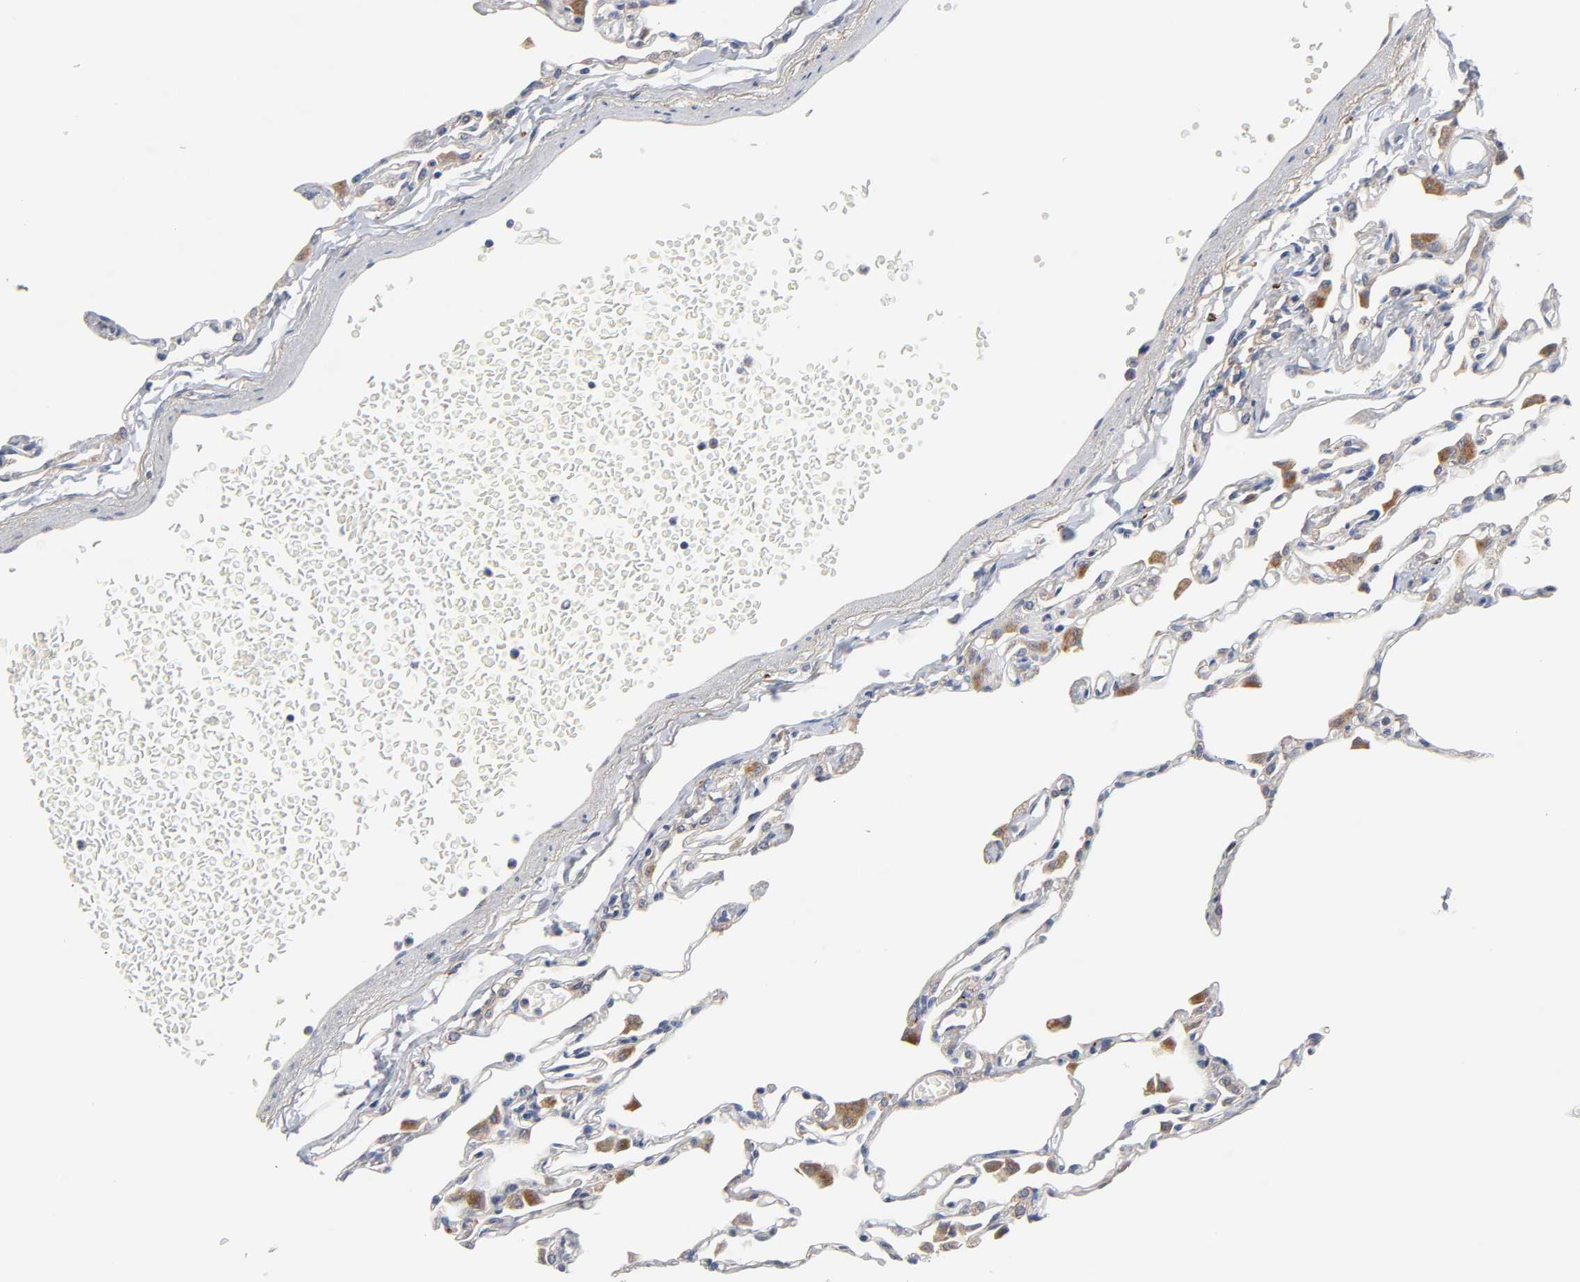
{"staining": {"intensity": "negative", "quantity": "none", "location": "none"}, "tissue": "lung", "cell_type": "Alveolar cells", "image_type": "normal", "snomed": [{"axis": "morphology", "description": "Normal tissue, NOS"}, {"axis": "topography", "description": "Lung"}], "caption": "Immunohistochemistry (IHC) of normal lung reveals no positivity in alveolar cells.", "gene": "C17orf75", "patient": {"sex": "female", "age": 49}}